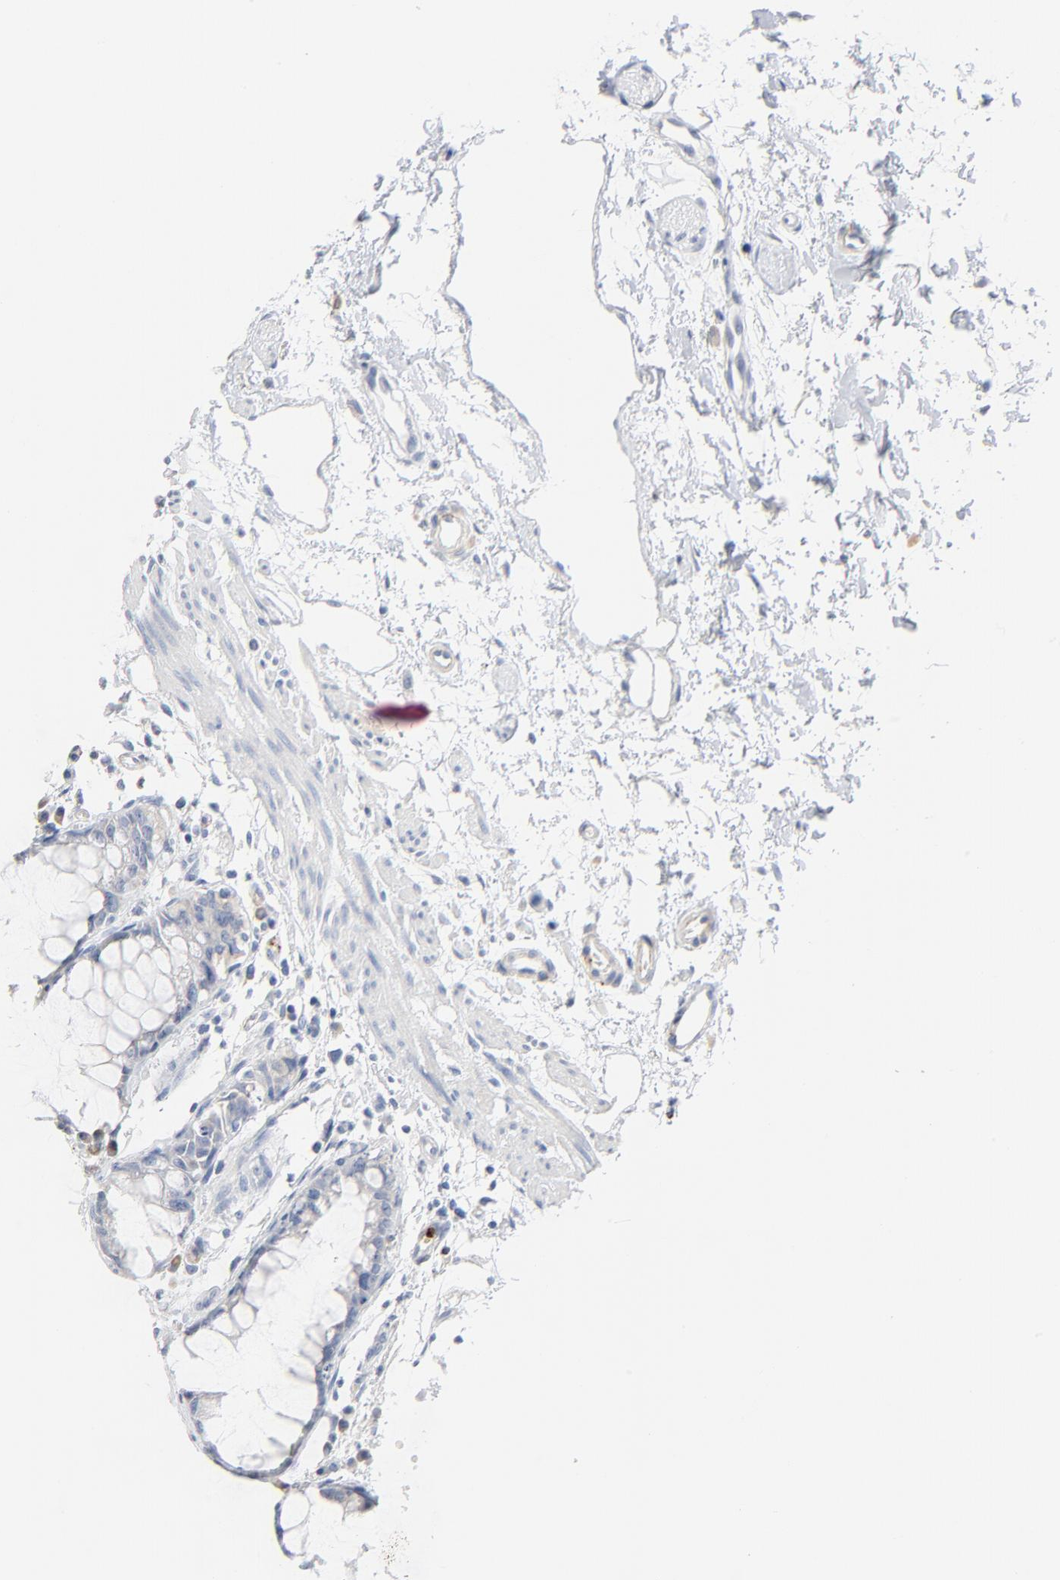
{"staining": {"intensity": "negative", "quantity": "none", "location": "none"}, "tissue": "rectum", "cell_type": "Glandular cells", "image_type": "normal", "snomed": [{"axis": "morphology", "description": "Normal tissue, NOS"}, {"axis": "morphology", "description": "Adenocarcinoma, NOS"}, {"axis": "topography", "description": "Rectum"}], "caption": "IHC of unremarkable human rectum reveals no expression in glandular cells.", "gene": "GZMB", "patient": {"sex": "female", "age": 65}}